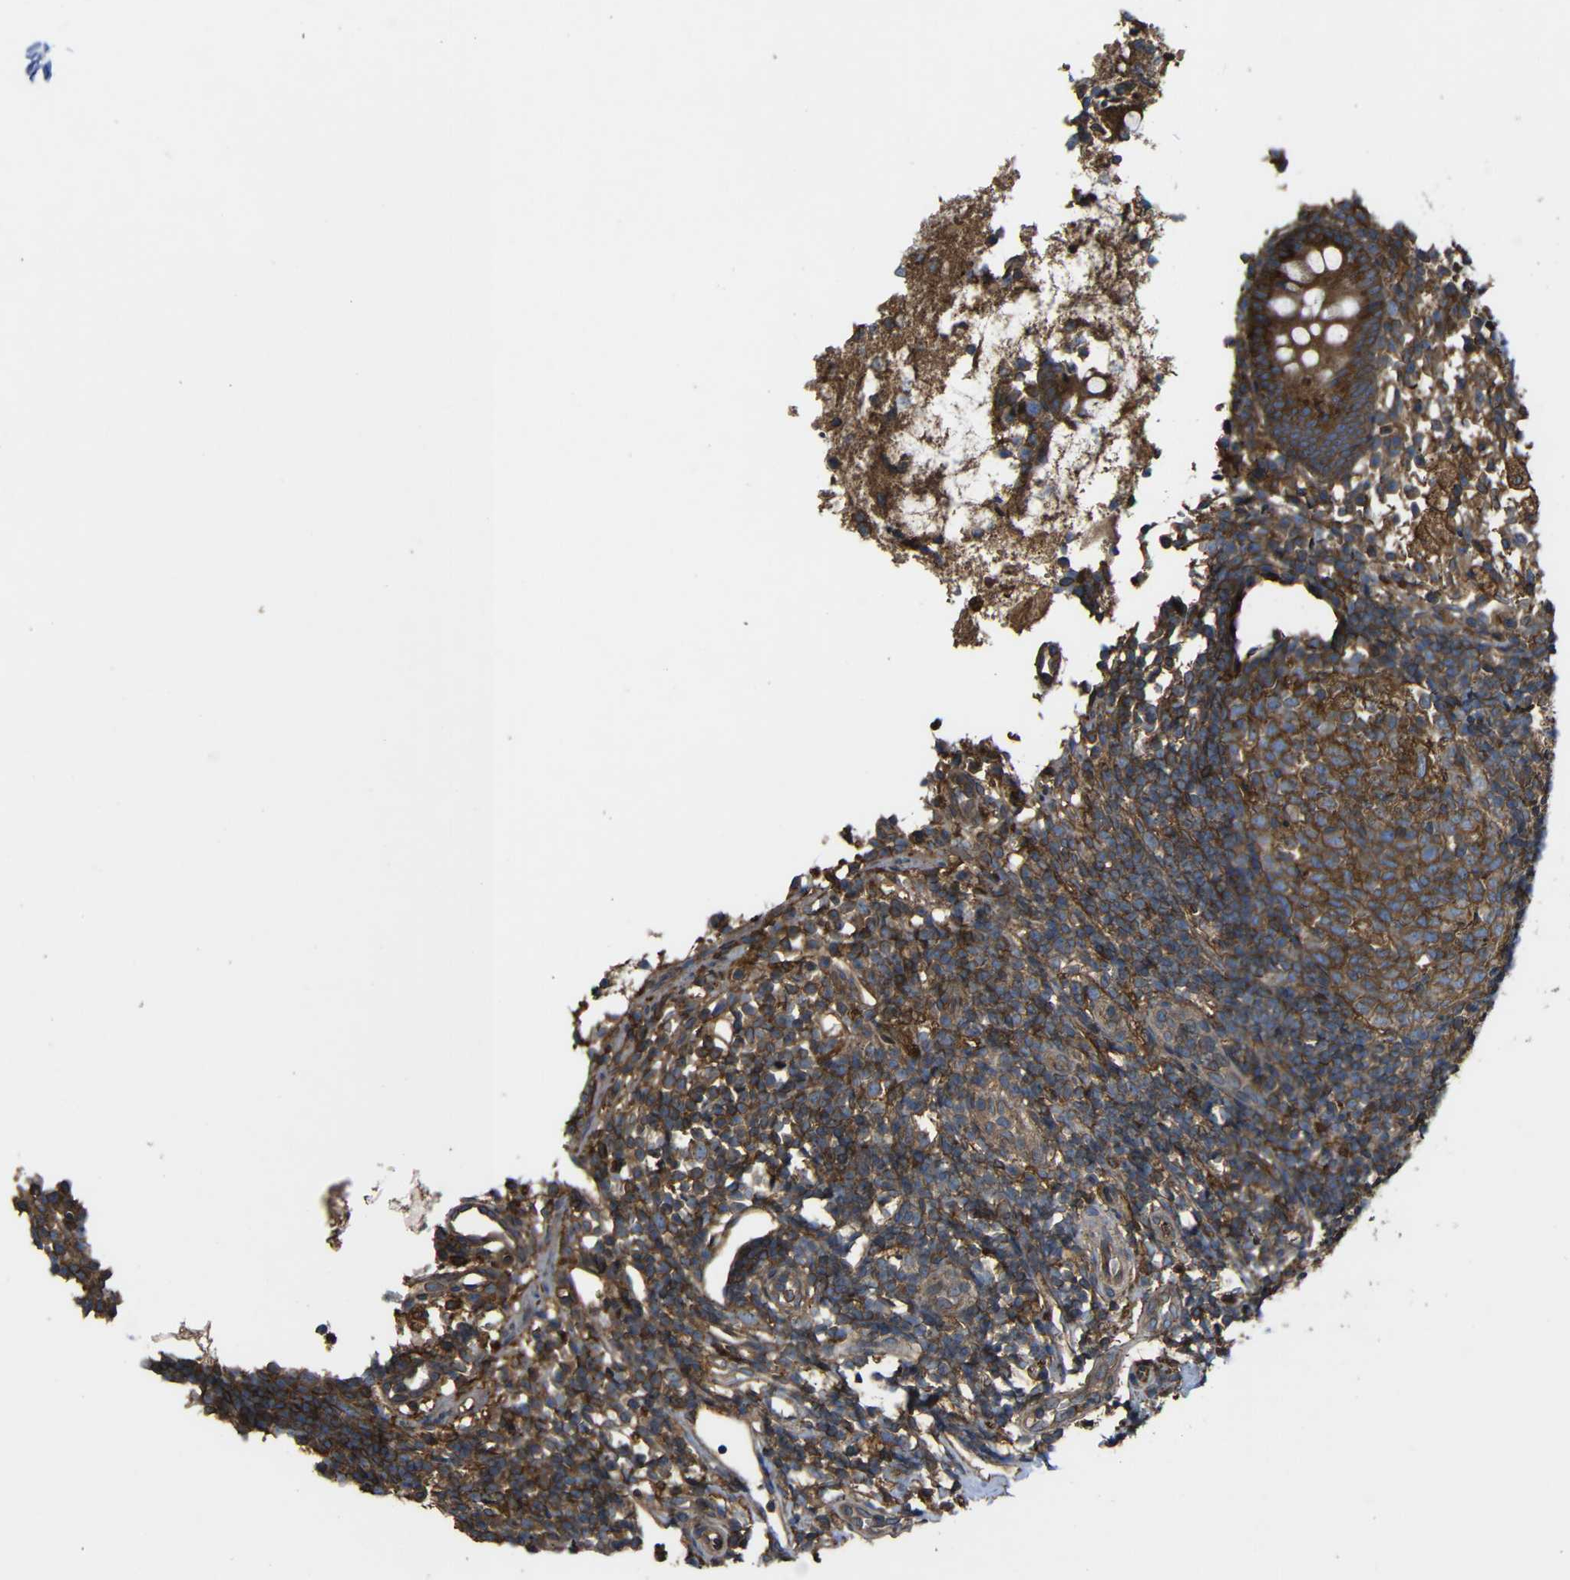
{"staining": {"intensity": "strong", "quantity": ">75%", "location": "cytoplasmic/membranous"}, "tissue": "appendix", "cell_type": "Glandular cells", "image_type": "normal", "snomed": [{"axis": "morphology", "description": "Normal tissue, NOS"}, {"axis": "topography", "description": "Appendix"}], "caption": "Normal appendix was stained to show a protein in brown. There is high levels of strong cytoplasmic/membranous staining in approximately >75% of glandular cells.", "gene": "TREM2", "patient": {"sex": "female", "age": 20}}